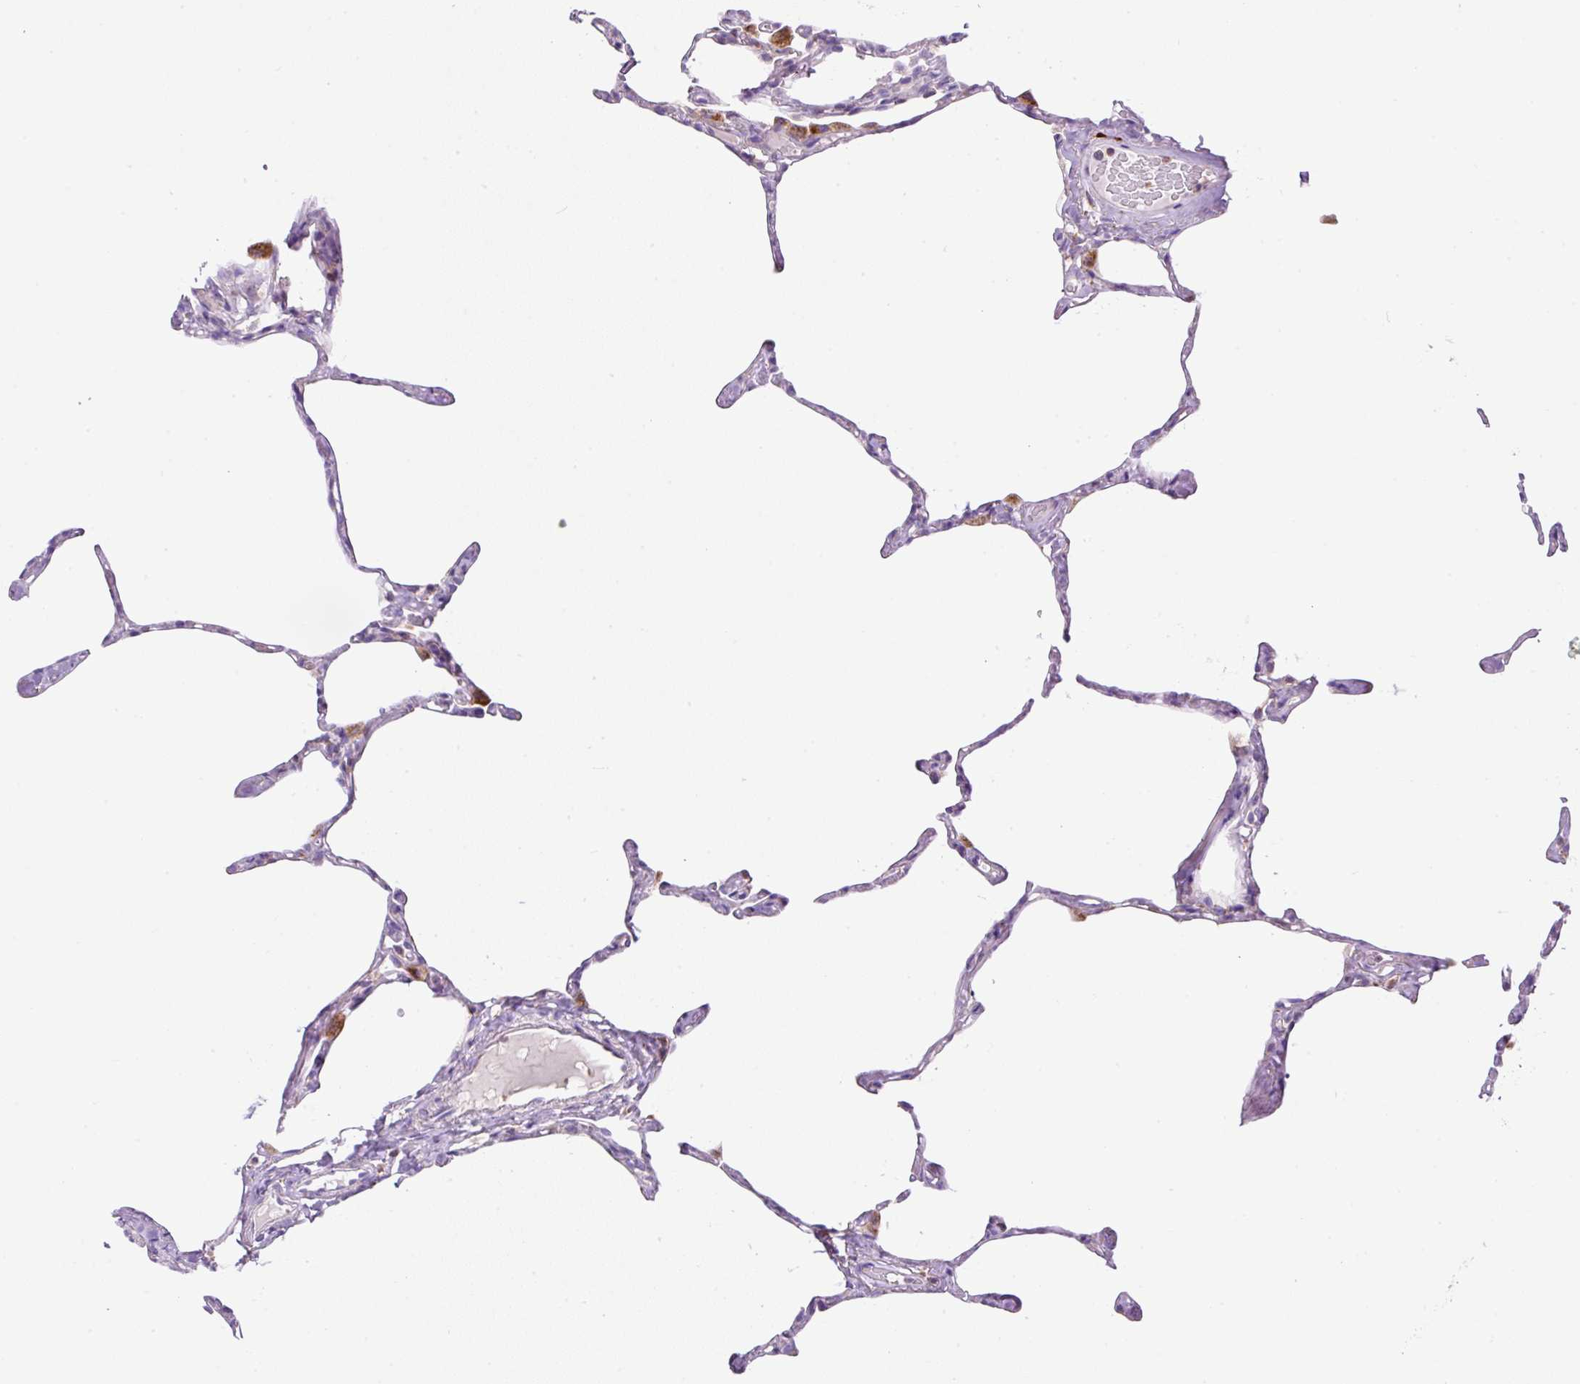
{"staining": {"intensity": "negative", "quantity": "none", "location": "none"}, "tissue": "lung", "cell_type": "Alveolar cells", "image_type": "normal", "snomed": [{"axis": "morphology", "description": "Normal tissue, NOS"}, {"axis": "topography", "description": "Lung"}], "caption": "Immunohistochemical staining of normal lung displays no significant positivity in alveolar cells.", "gene": "NF1", "patient": {"sex": "male", "age": 65}}